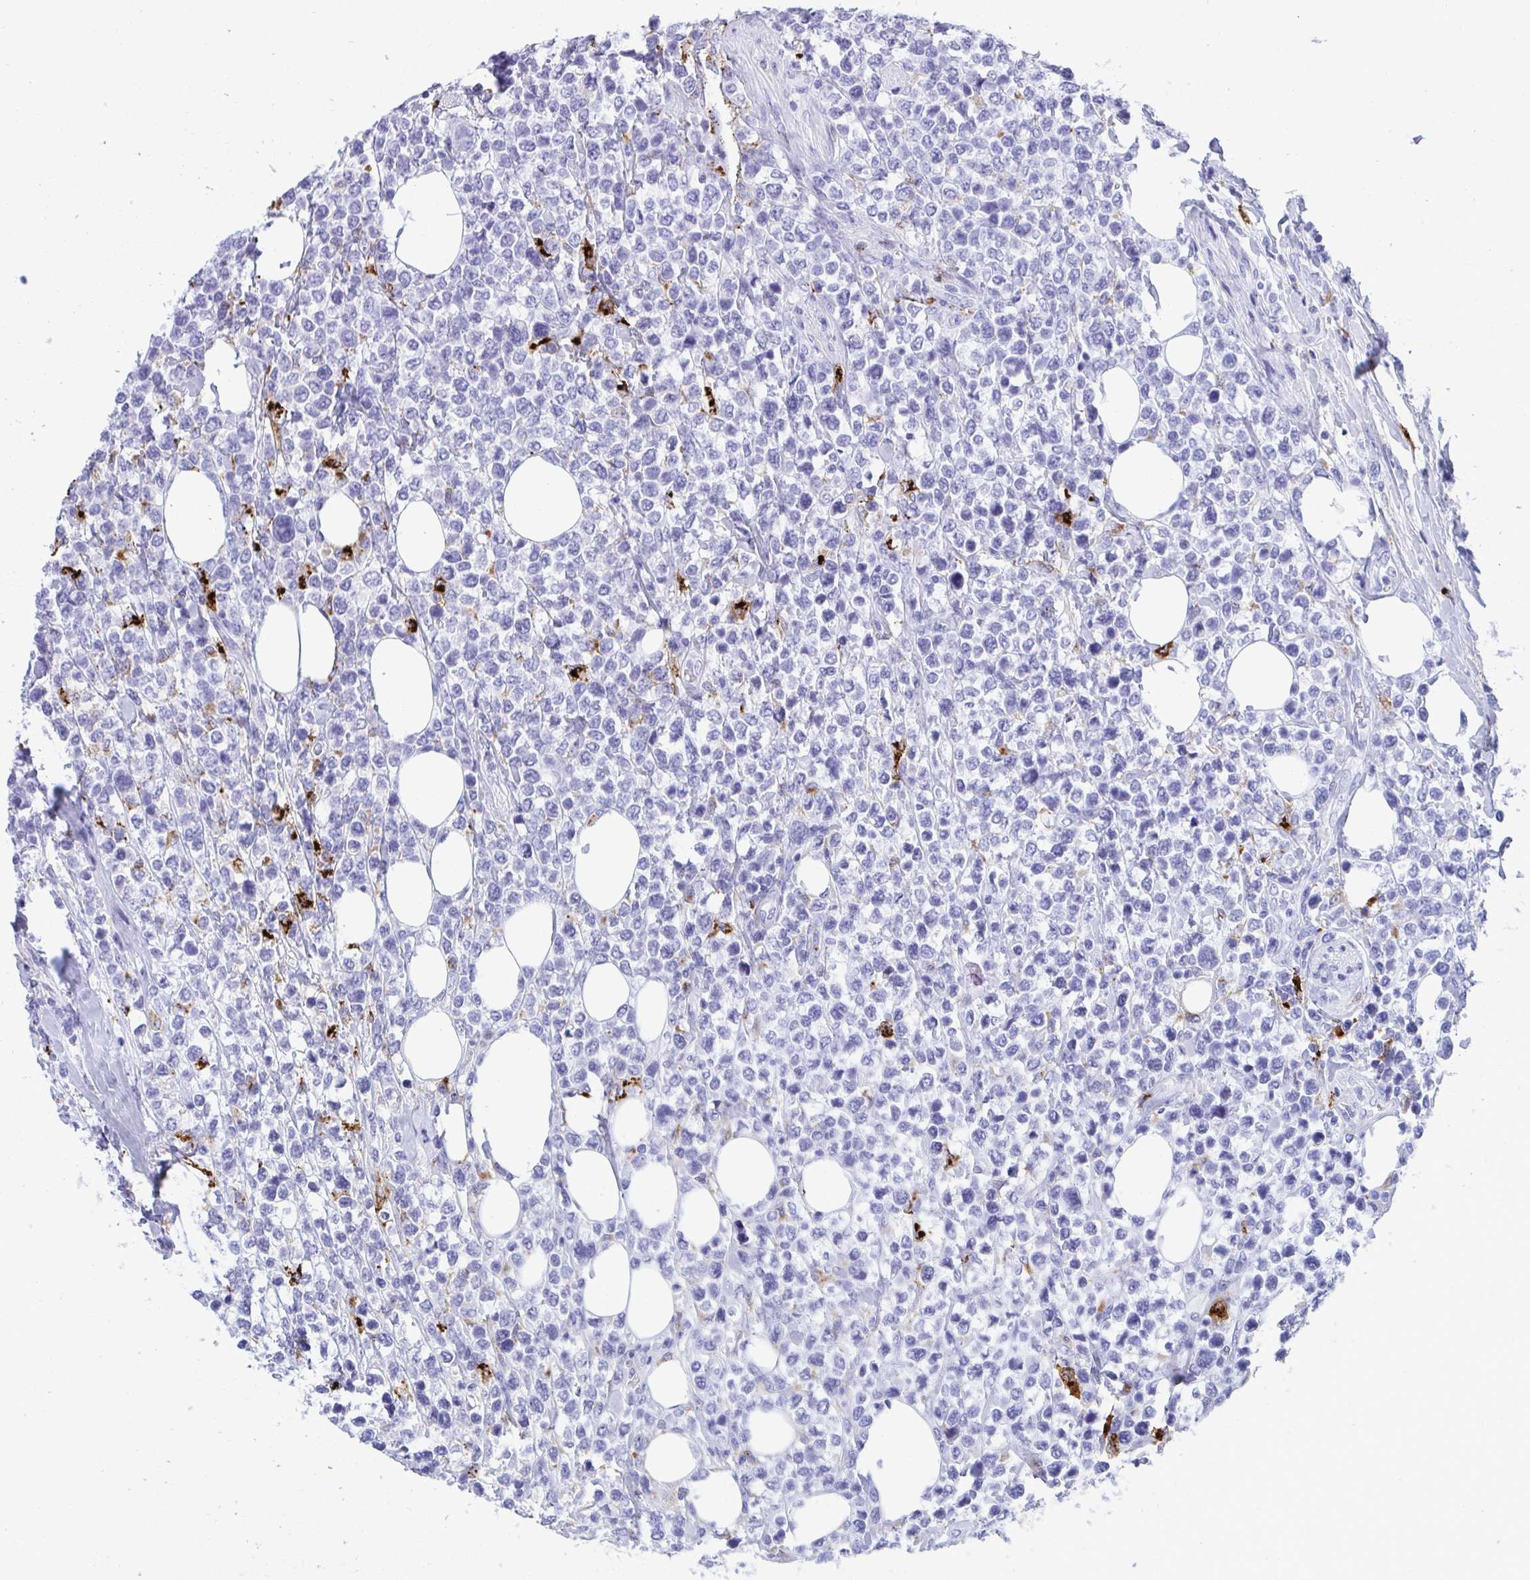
{"staining": {"intensity": "negative", "quantity": "none", "location": "none"}, "tissue": "lymphoma", "cell_type": "Tumor cells", "image_type": "cancer", "snomed": [{"axis": "morphology", "description": "Malignant lymphoma, non-Hodgkin's type, High grade"}, {"axis": "topography", "description": "Soft tissue"}], "caption": "Image shows no protein staining in tumor cells of high-grade malignant lymphoma, non-Hodgkin's type tissue.", "gene": "CPVL", "patient": {"sex": "female", "age": 56}}